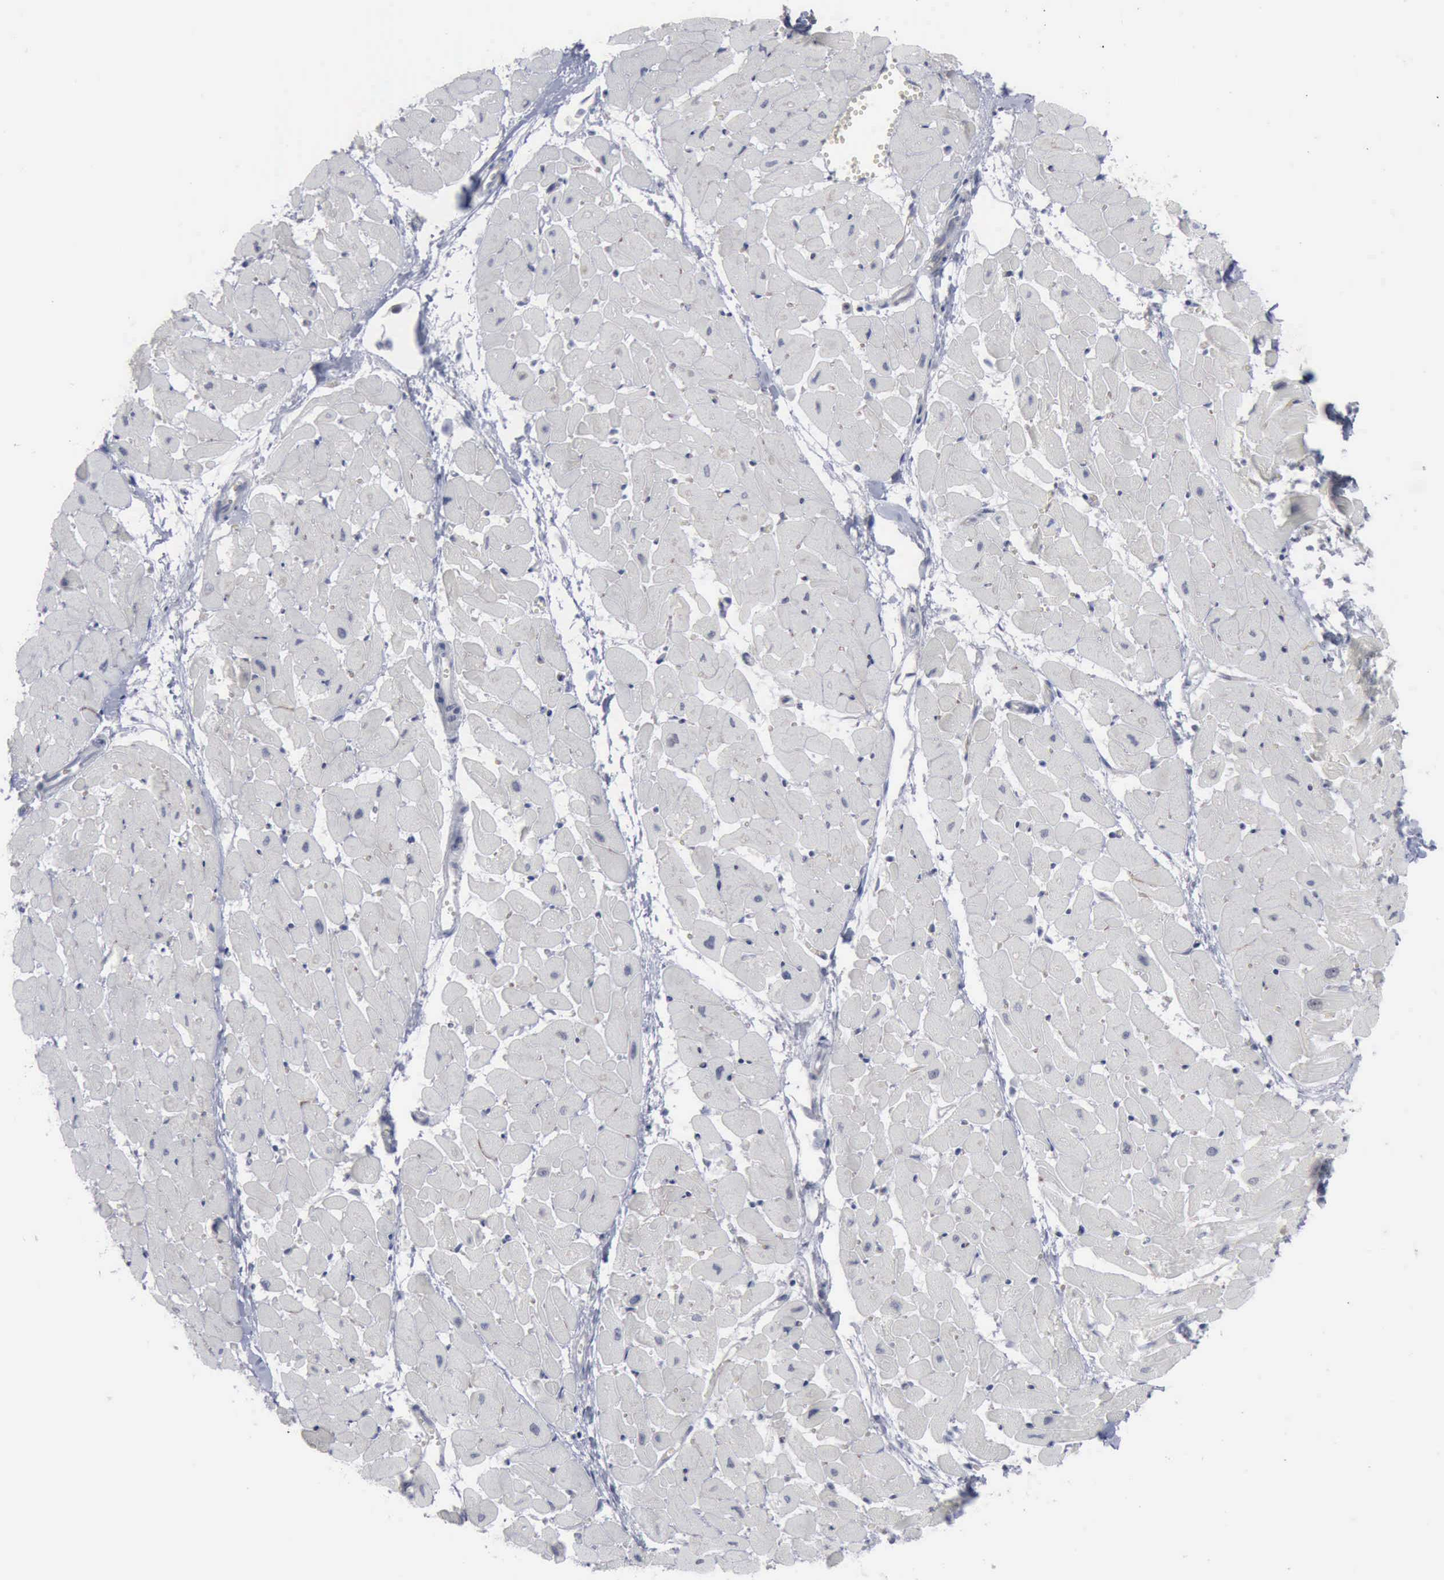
{"staining": {"intensity": "negative", "quantity": "none", "location": "none"}, "tissue": "heart muscle", "cell_type": "Cardiomyocytes", "image_type": "normal", "snomed": [{"axis": "morphology", "description": "Normal tissue, NOS"}, {"axis": "topography", "description": "Heart"}], "caption": "Immunohistochemical staining of normal human heart muscle shows no significant expression in cardiomyocytes.", "gene": "MCM5", "patient": {"sex": "female", "age": 19}}